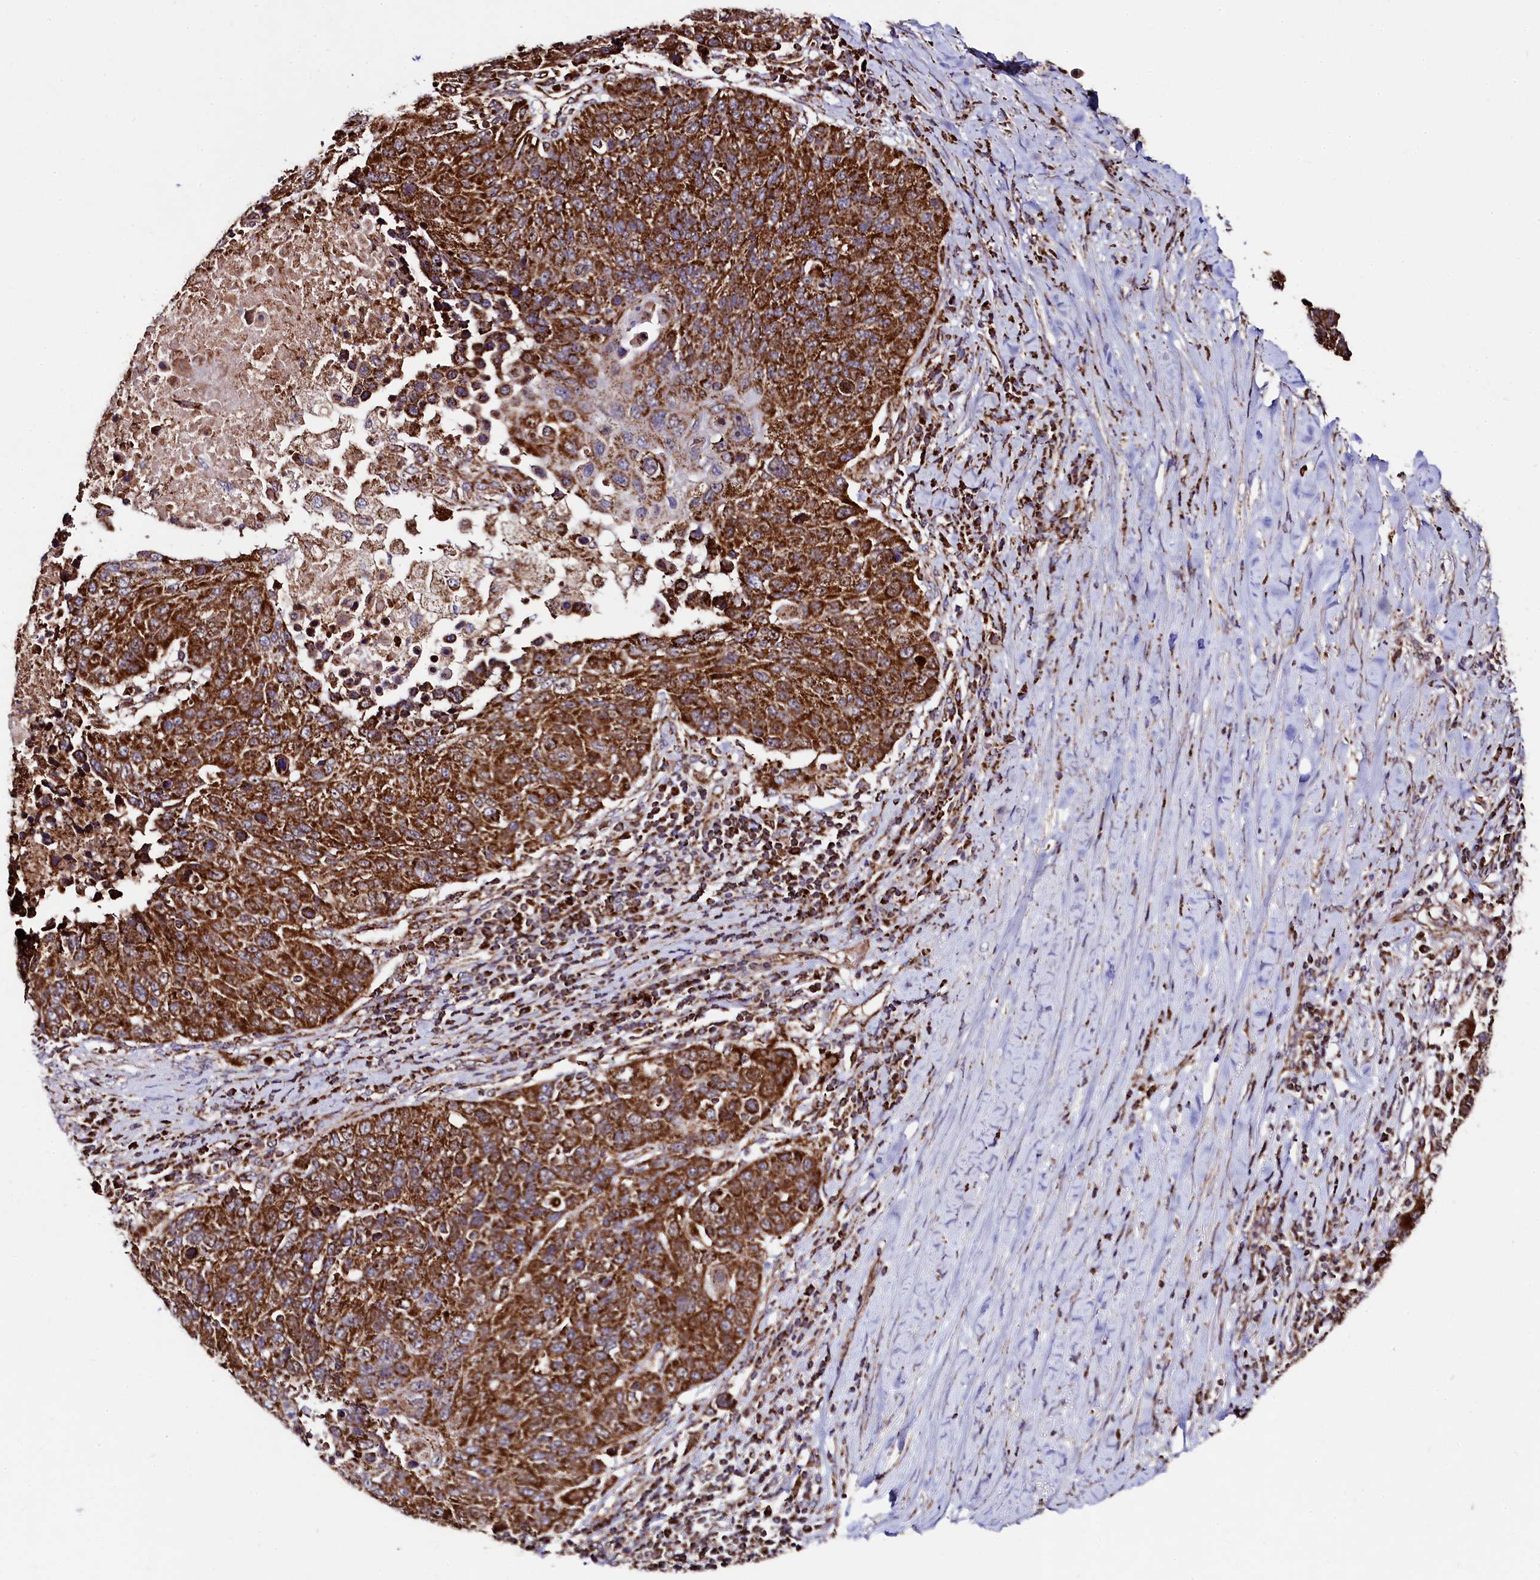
{"staining": {"intensity": "strong", "quantity": ">75%", "location": "cytoplasmic/membranous"}, "tissue": "lung cancer", "cell_type": "Tumor cells", "image_type": "cancer", "snomed": [{"axis": "morphology", "description": "Normal tissue, NOS"}, {"axis": "morphology", "description": "Squamous cell carcinoma, NOS"}, {"axis": "topography", "description": "Lymph node"}, {"axis": "topography", "description": "Lung"}], "caption": "Lung cancer stained with a protein marker shows strong staining in tumor cells.", "gene": "CLYBL", "patient": {"sex": "male", "age": 66}}